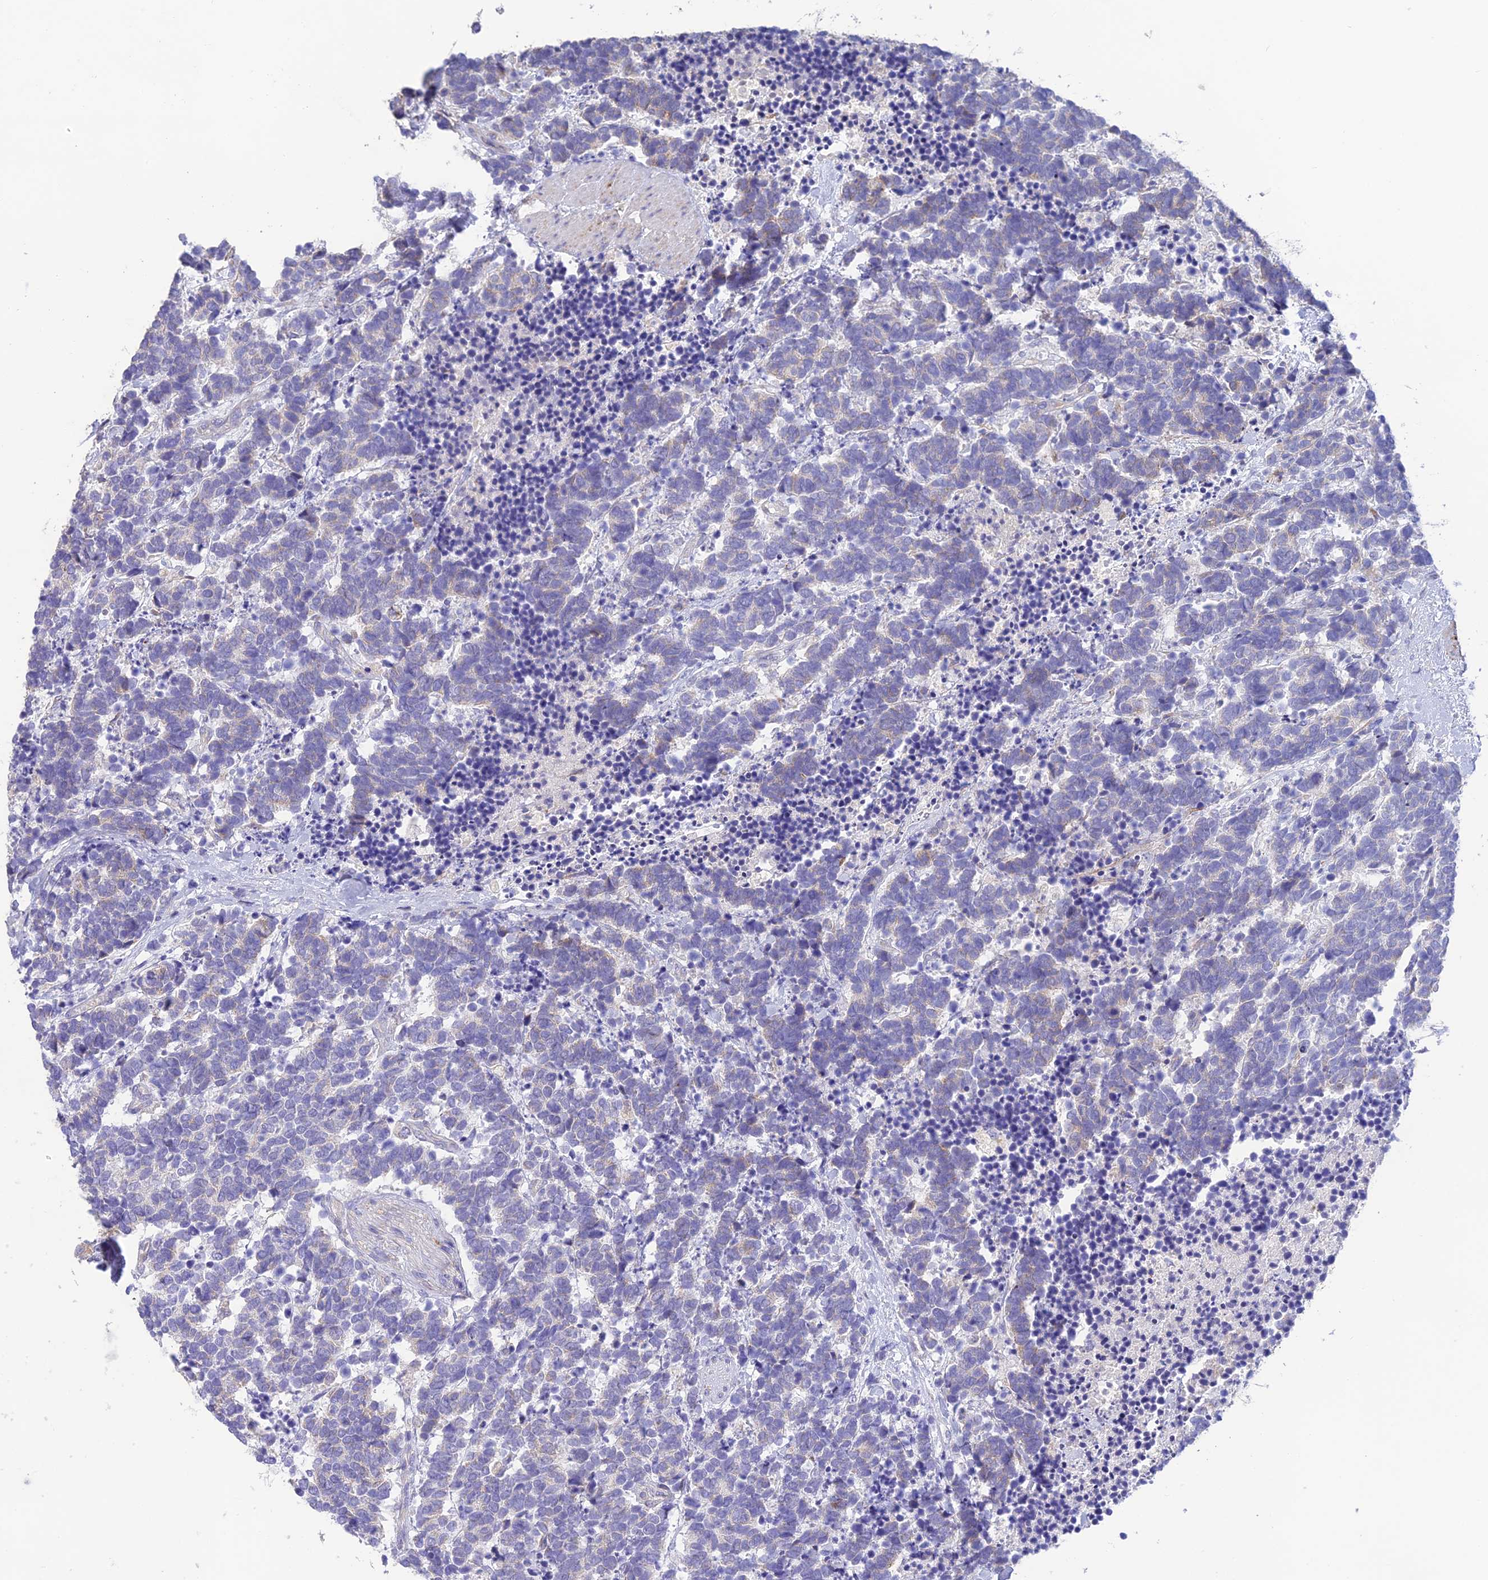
{"staining": {"intensity": "moderate", "quantity": "<25%", "location": "cytoplasmic/membranous"}, "tissue": "carcinoid", "cell_type": "Tumor cells", "image_type": "cancer", "snomed": [{"axis": "morphology", "description": "Carcinoma, NOS"}, {"axis": "morphology", "description": "Carcinoid, malignant, NOS"}, {"axis": "topography", "description": "Prostate"}], "caption": "The photomicrograph displays immunohistochemical staining of malignant carcinoid. There is moderate cytoplasmic/membranous positivity is present in approximately <25% of tumor cells.", "gene": "HSD17B2", "patient": {"sex": "male", "age": 57}}